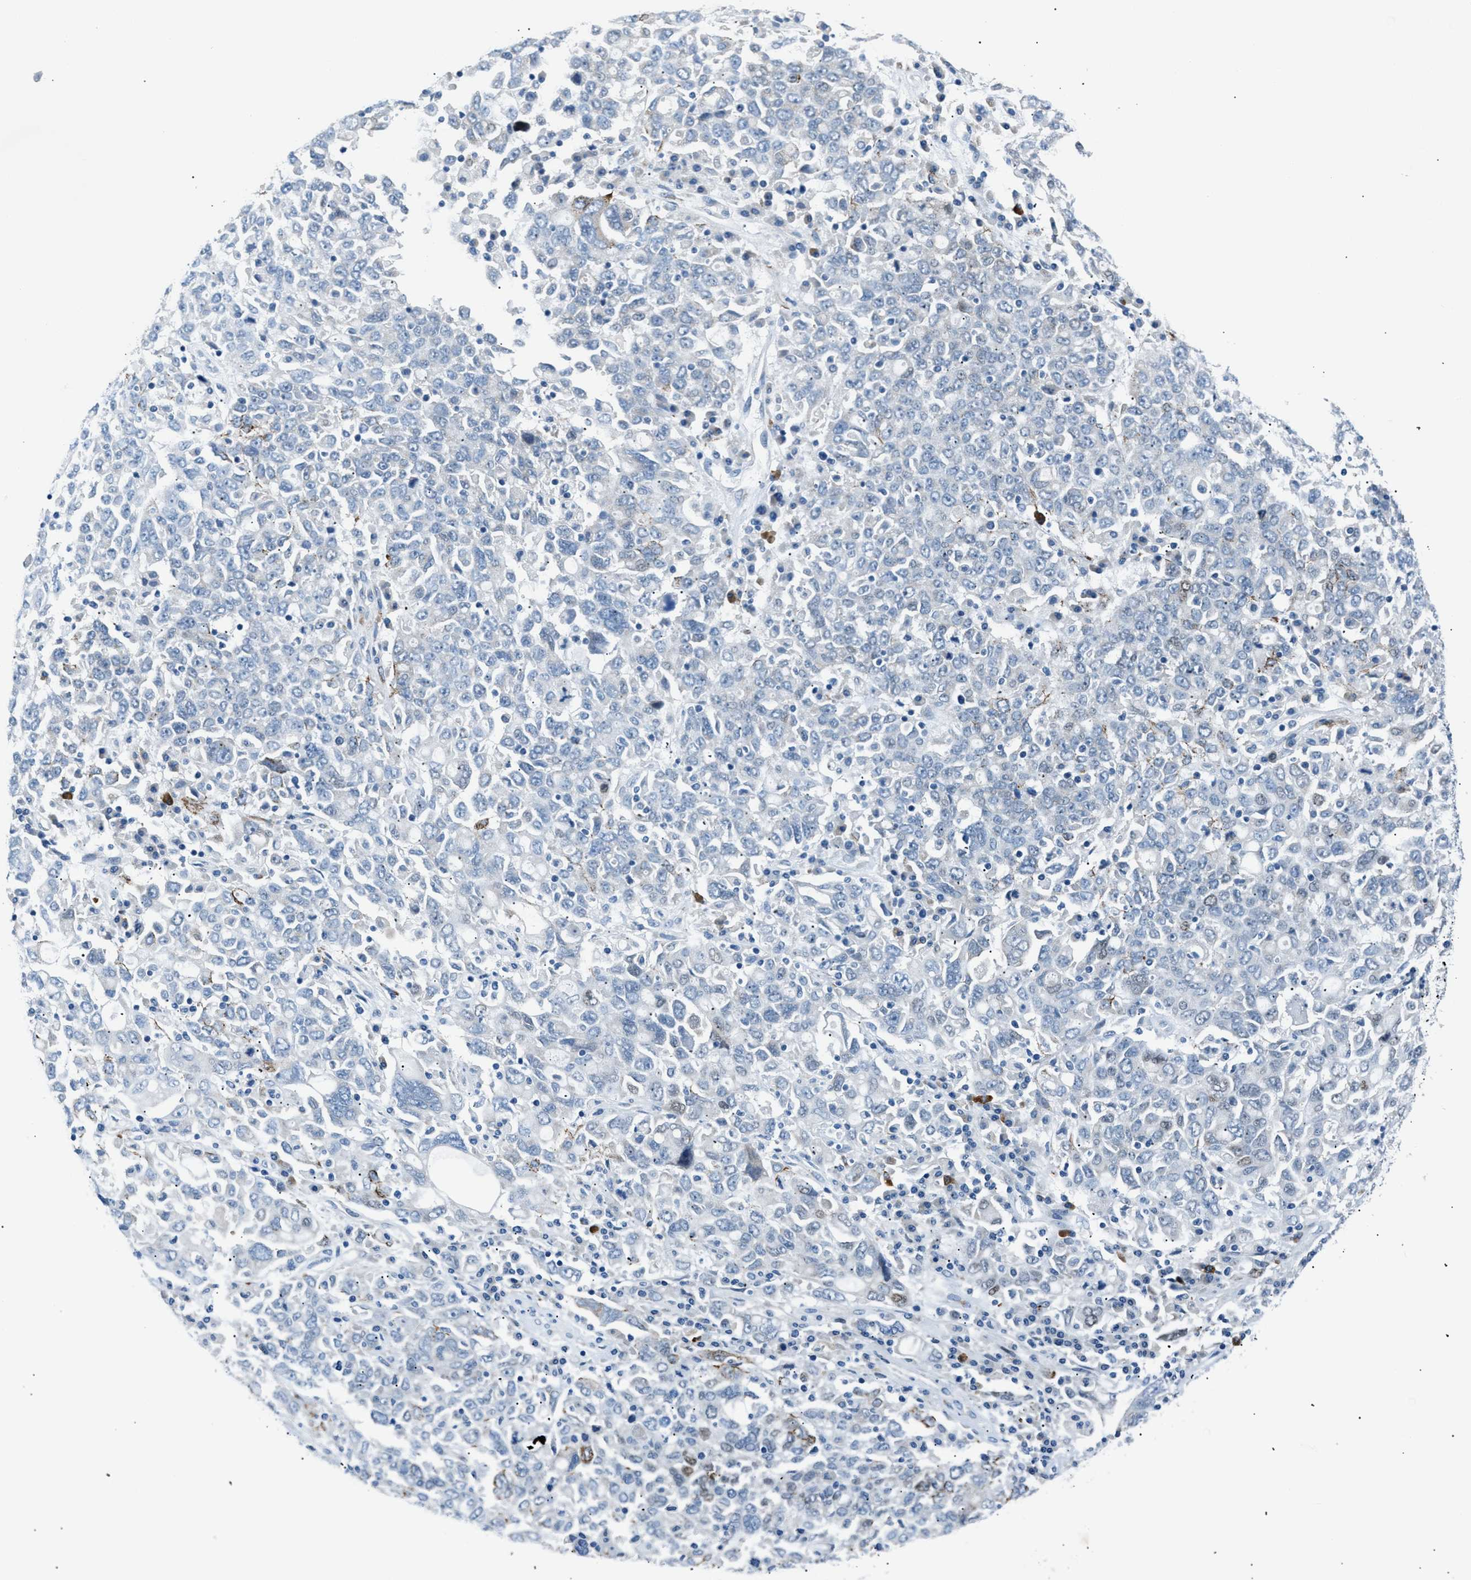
{"staining": {"intensity": "negative", "quantity": "none", "location": "none"}, "tissue": "ovarian cancer", "cell_type": "Tumor cells", "image_type": "cancer", "snomed": [{"axis": "morphology", "description": "Carcinoma, endometroid"}, {"axis": "topography", "description": "Ovary"}], "caption": "Immunohistochemistry image of neoplastic tissue: human ovarian cancer stained with DAB demonstrates no significant protein positivity in tumor cells.", "gene": "ICA1", "patient": {"sex": "female", "age": 62}}